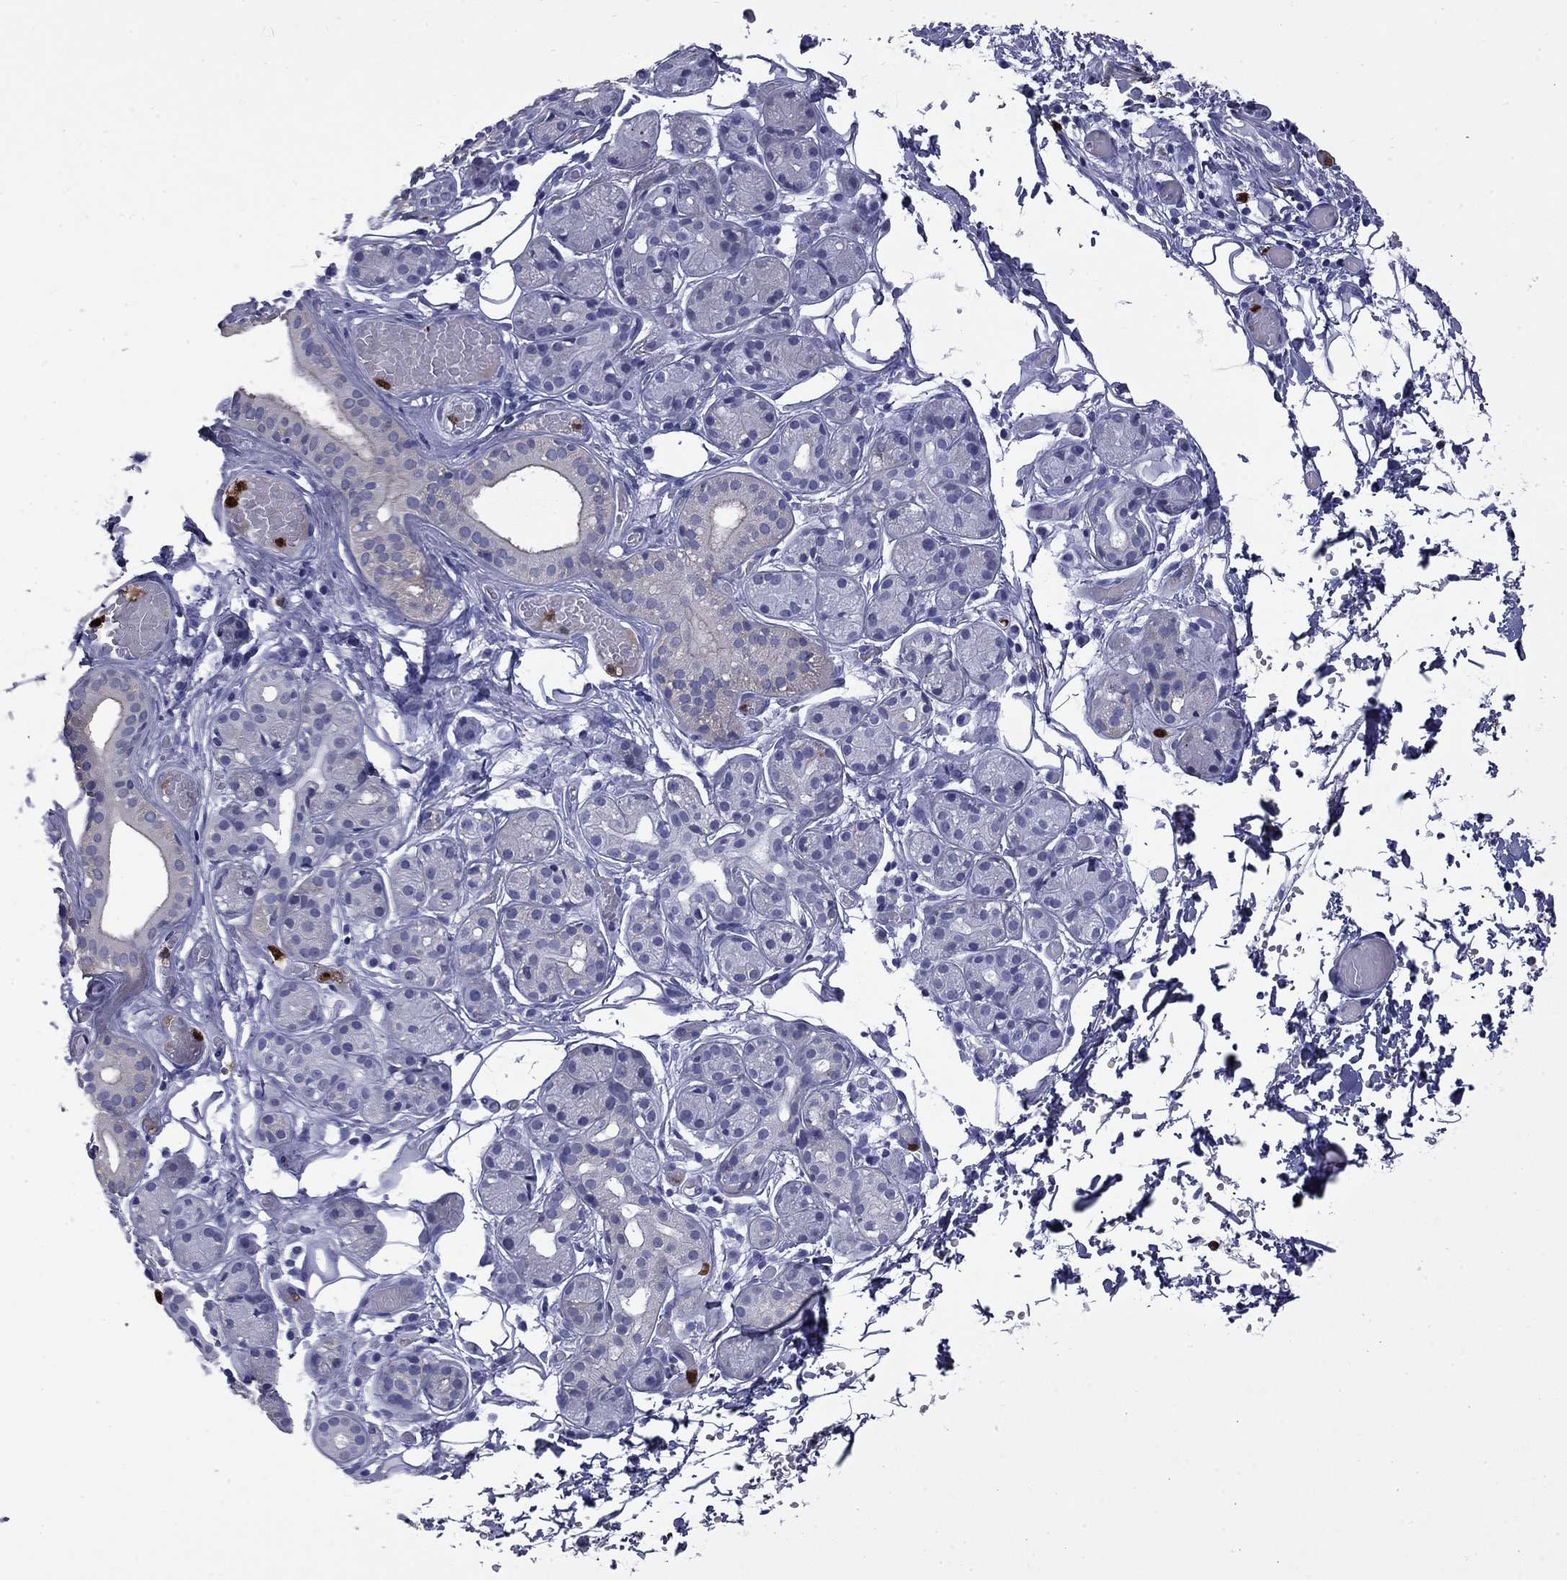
{"staining": {"intensity": "negative", "quantity": "none", "location": "none"}, "tissue": "salivary gland", "cell_type": "Glandular cells", "image_type": "normal", "snomed": [{"axis": "morphology", "description": "Normal tissue, NOS"}, {"axis": "topography", "description": "Salivary gland"}, {"axis": "topography", "description": "Peripheral nerve tissue"}], "caption": "This photomicrograph is of unremarkable salivary gland stained with immunohistochemistry to label a protein in brown with the nuclei are counter-stained blue. There is no expression in glandular cells. Nuclei are stained in blue.", "gene": "TRIM29", "patient": {"sex": "male", "age": 71}}